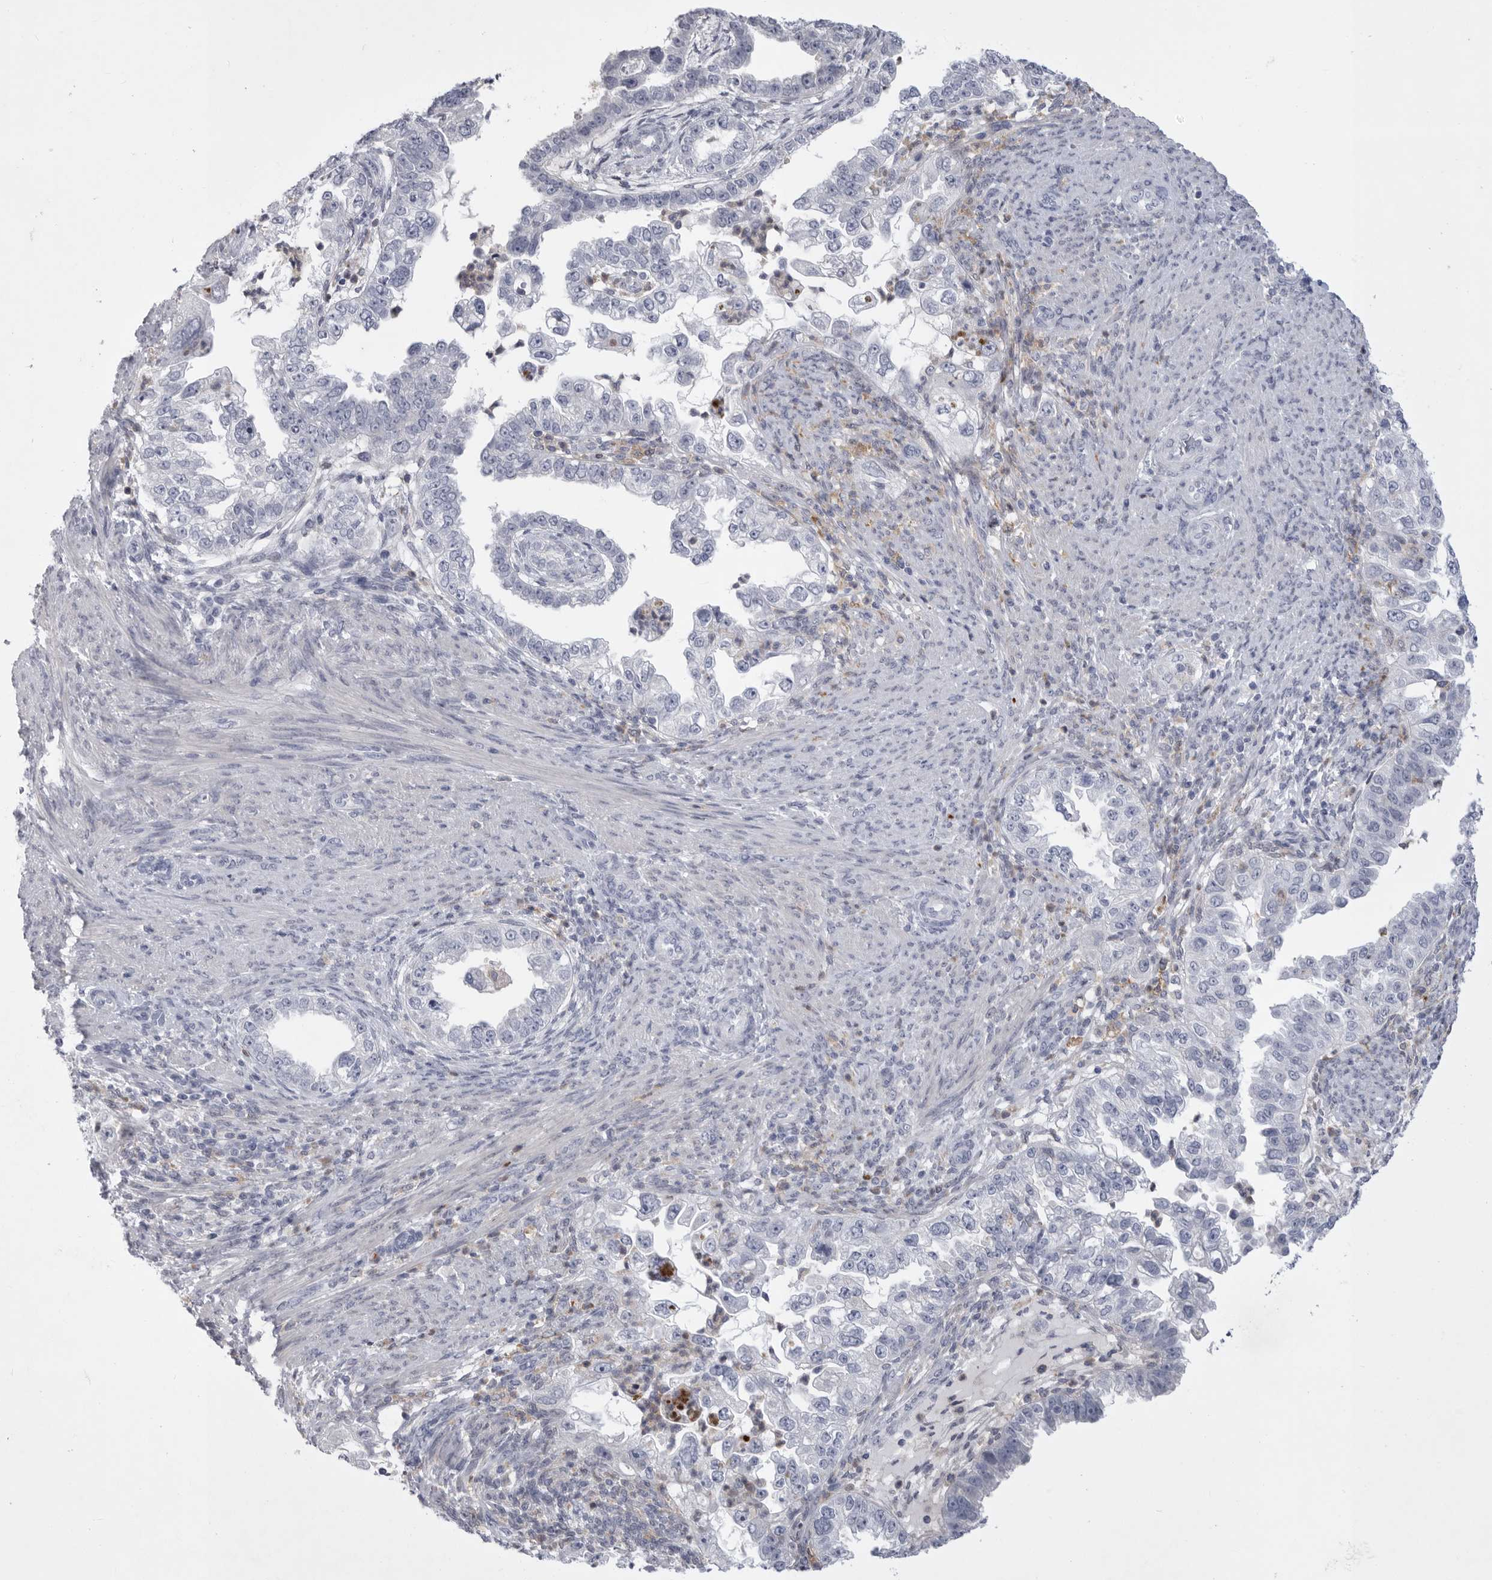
{"staining": {"intensity": "negative", "quantity": "none", "location": "none"}, "tissue": "endometrial cancer", "cell_type": "Tumor cells", "image_type": "cancer", "snomed": [{"axis": "morphology", "description": "Adenocarcinoma, NOS"}, {"axis": "topography", "description": "Endometrium"}], "caption": "Endometrial adenocarcinoma was stained to show a protein in brown. There is no significant positivity in tumor cells.", "gene": "SIGLEC10", "patient": {"sex": "female", "age": 85}}